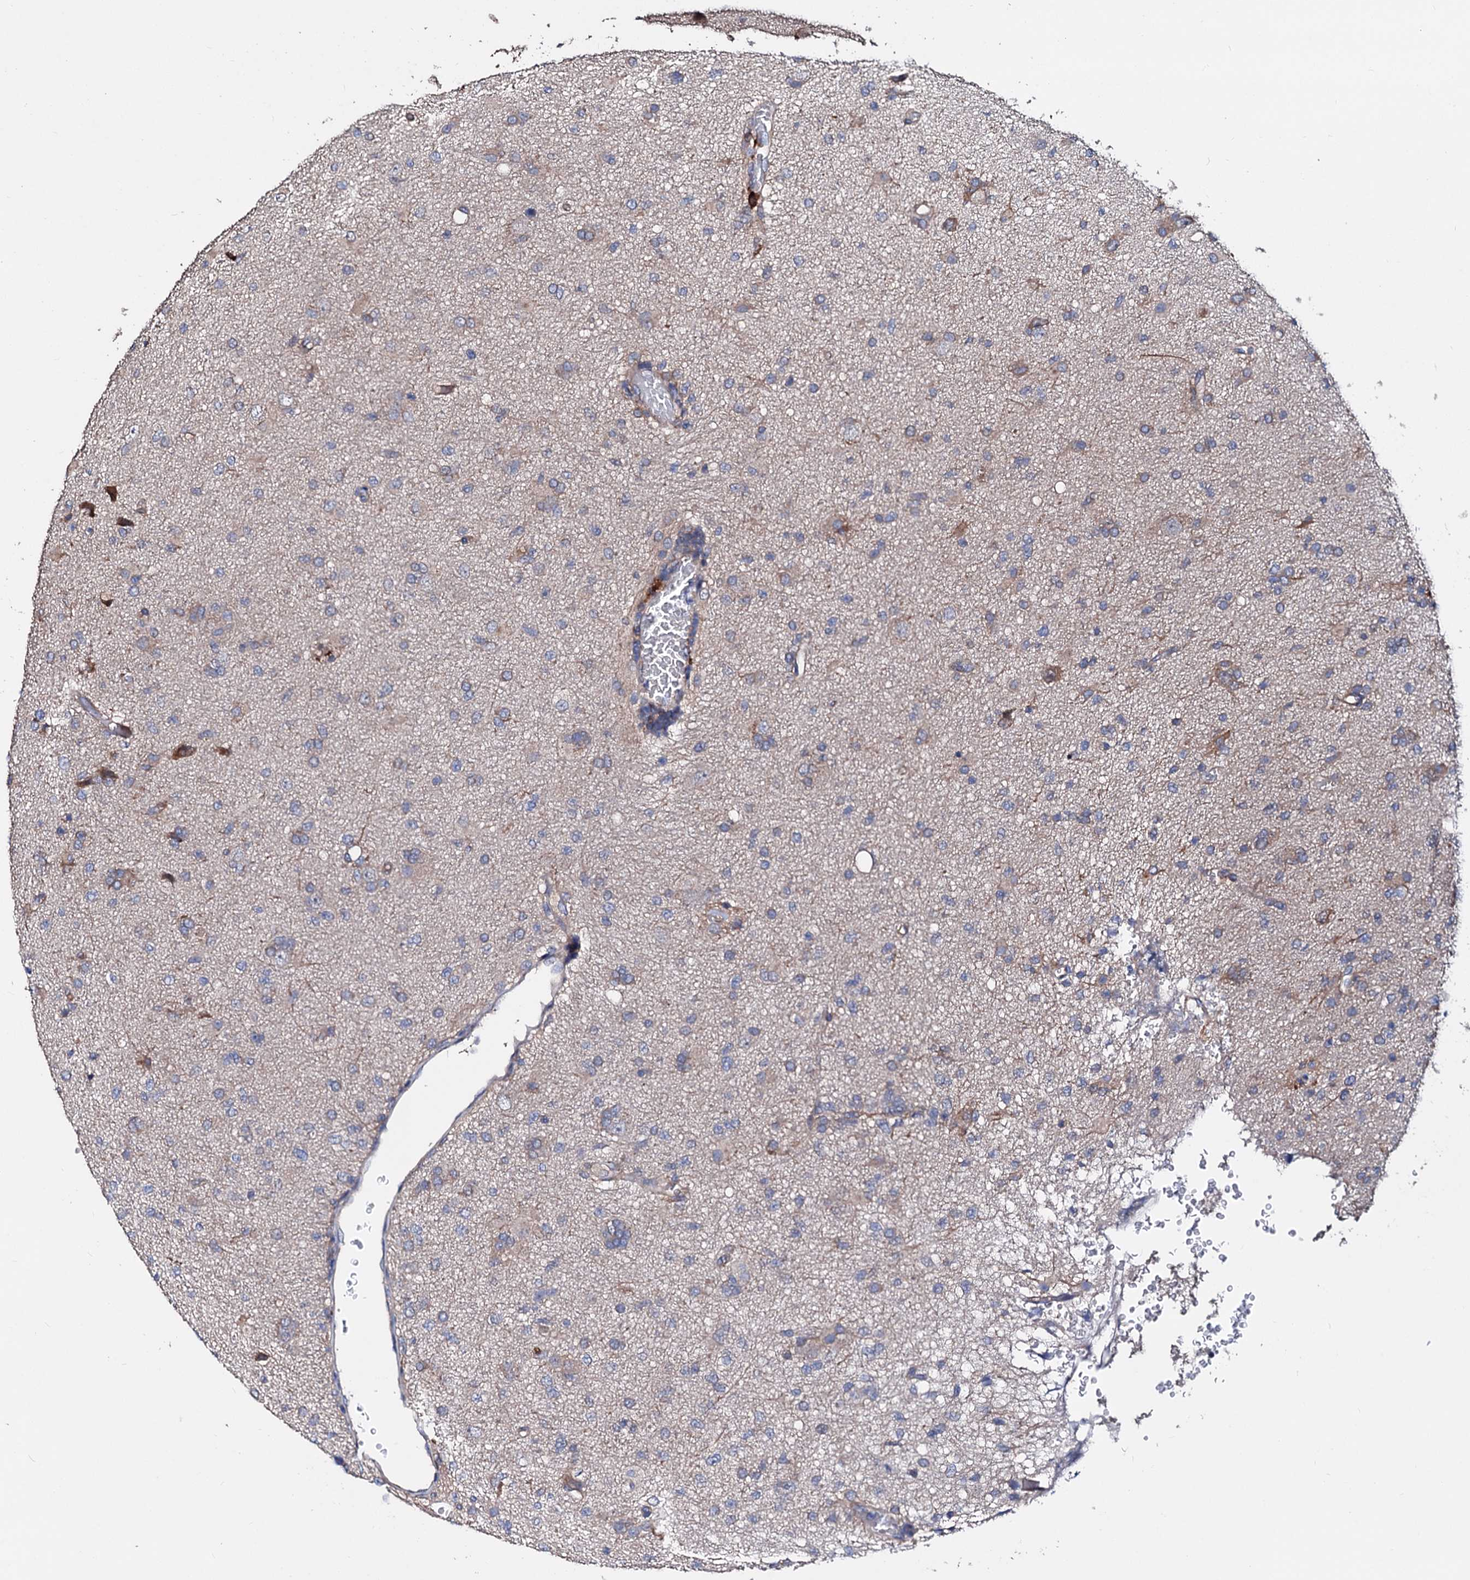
{"staining": {"intensity": "weak", "quantity": "<25%", "location": "cytoplasmic/membranous"}, "tissue": "glioma", "cell_type": "Tumor cells", "image_type": "cancer", "snomed": [{"axis": "morphology", "description": "Glioma, malignant, High grade"}, {"axis": "topography", "description": "Brain"}], "caption": "A photomicrograph of malignant glioma (high-grade) stained for a protein displays no brown staining in tumor cells.", "gene": "AKAP11", "patient": {"sex": "female", "age": 57}}